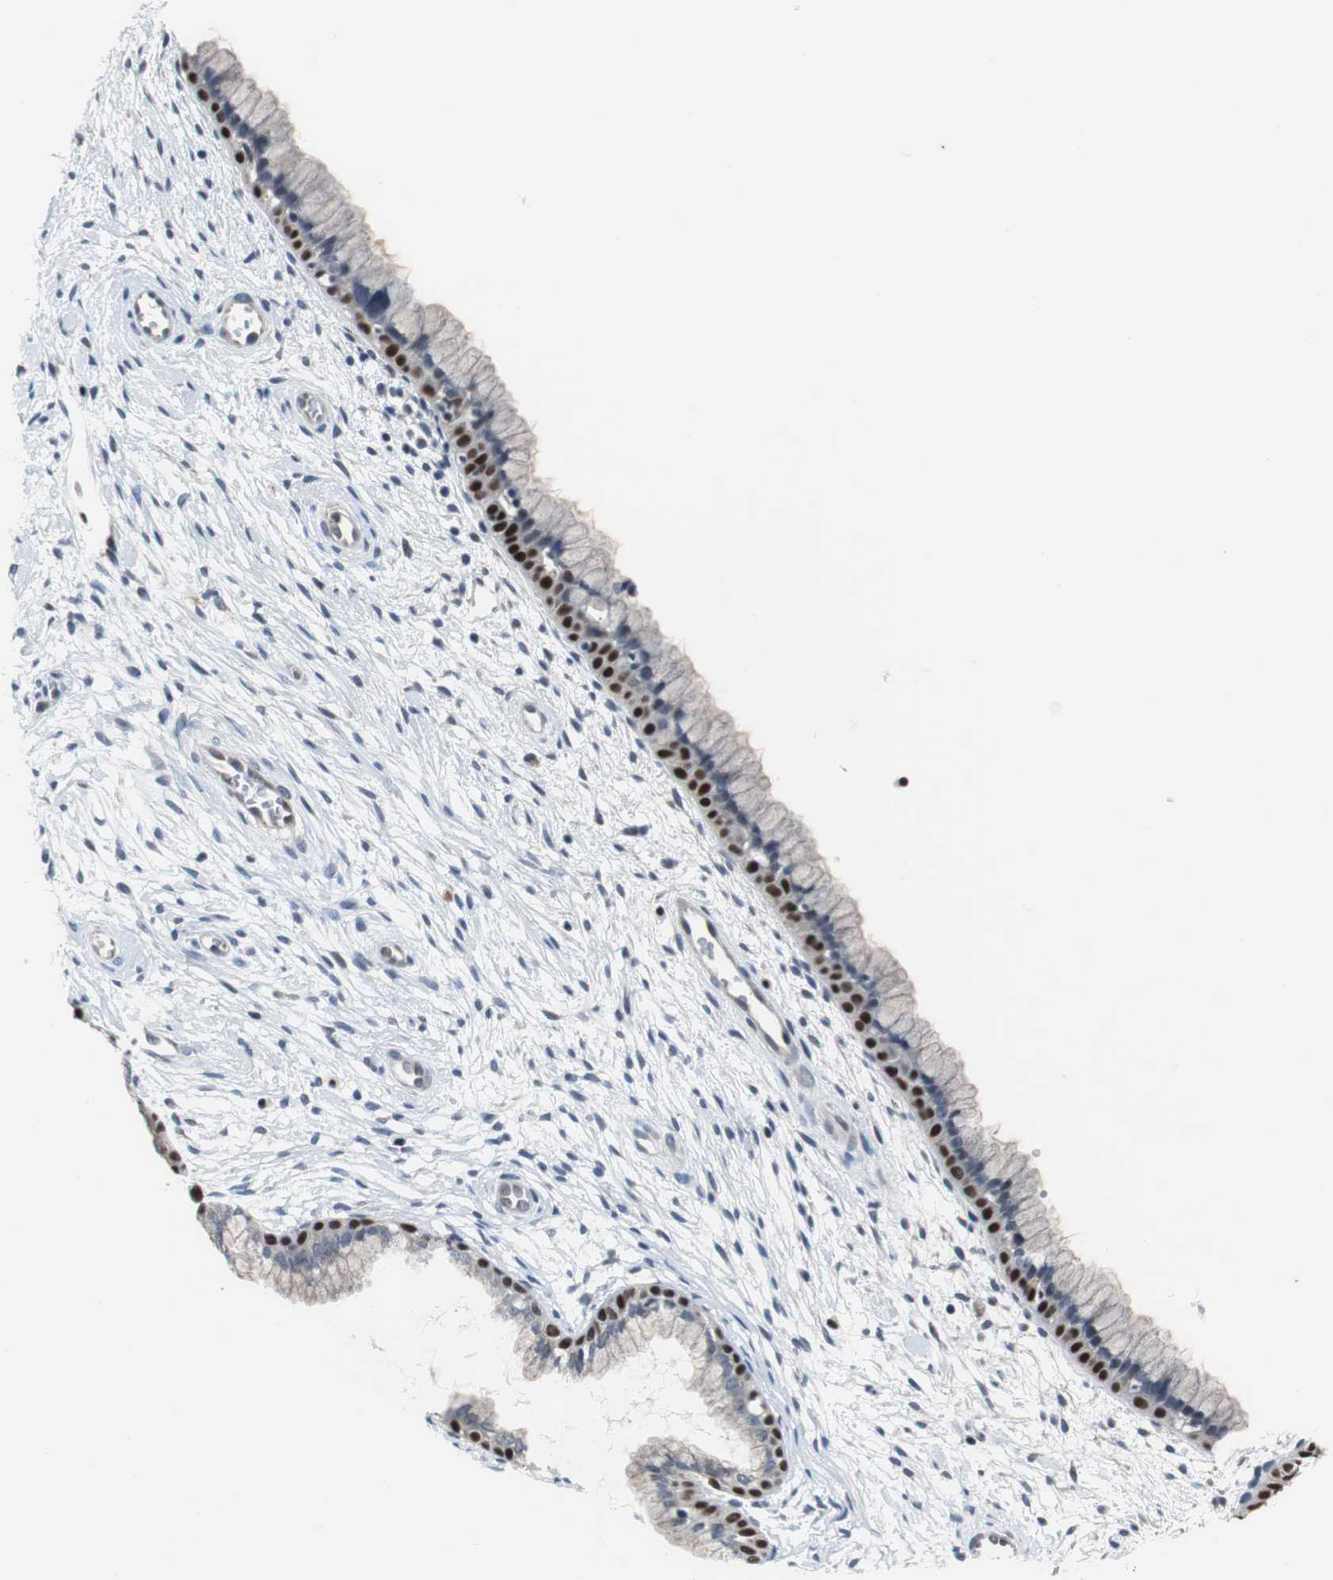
{"staining": {"intensity": "strong", "quantity": "25%-75%", "location": "nuclear"}, "tissue": "cervix", "cell_type": "Glandular cells", "image_type": "normal", "snomed": [{"axis": "morphology", "description": "Normal tissue, NOS"}, {"axis": "topography", "description": "Cervix"}], "caption": "This micrograph reveals immunohistochemistry (IHC) staining of unremarkable cervix, with high strong nuclear positivity in approximately 25%-75% of glandular cells.", "gene": "TP63", "patient": {"sex": "female", "age": 39}}